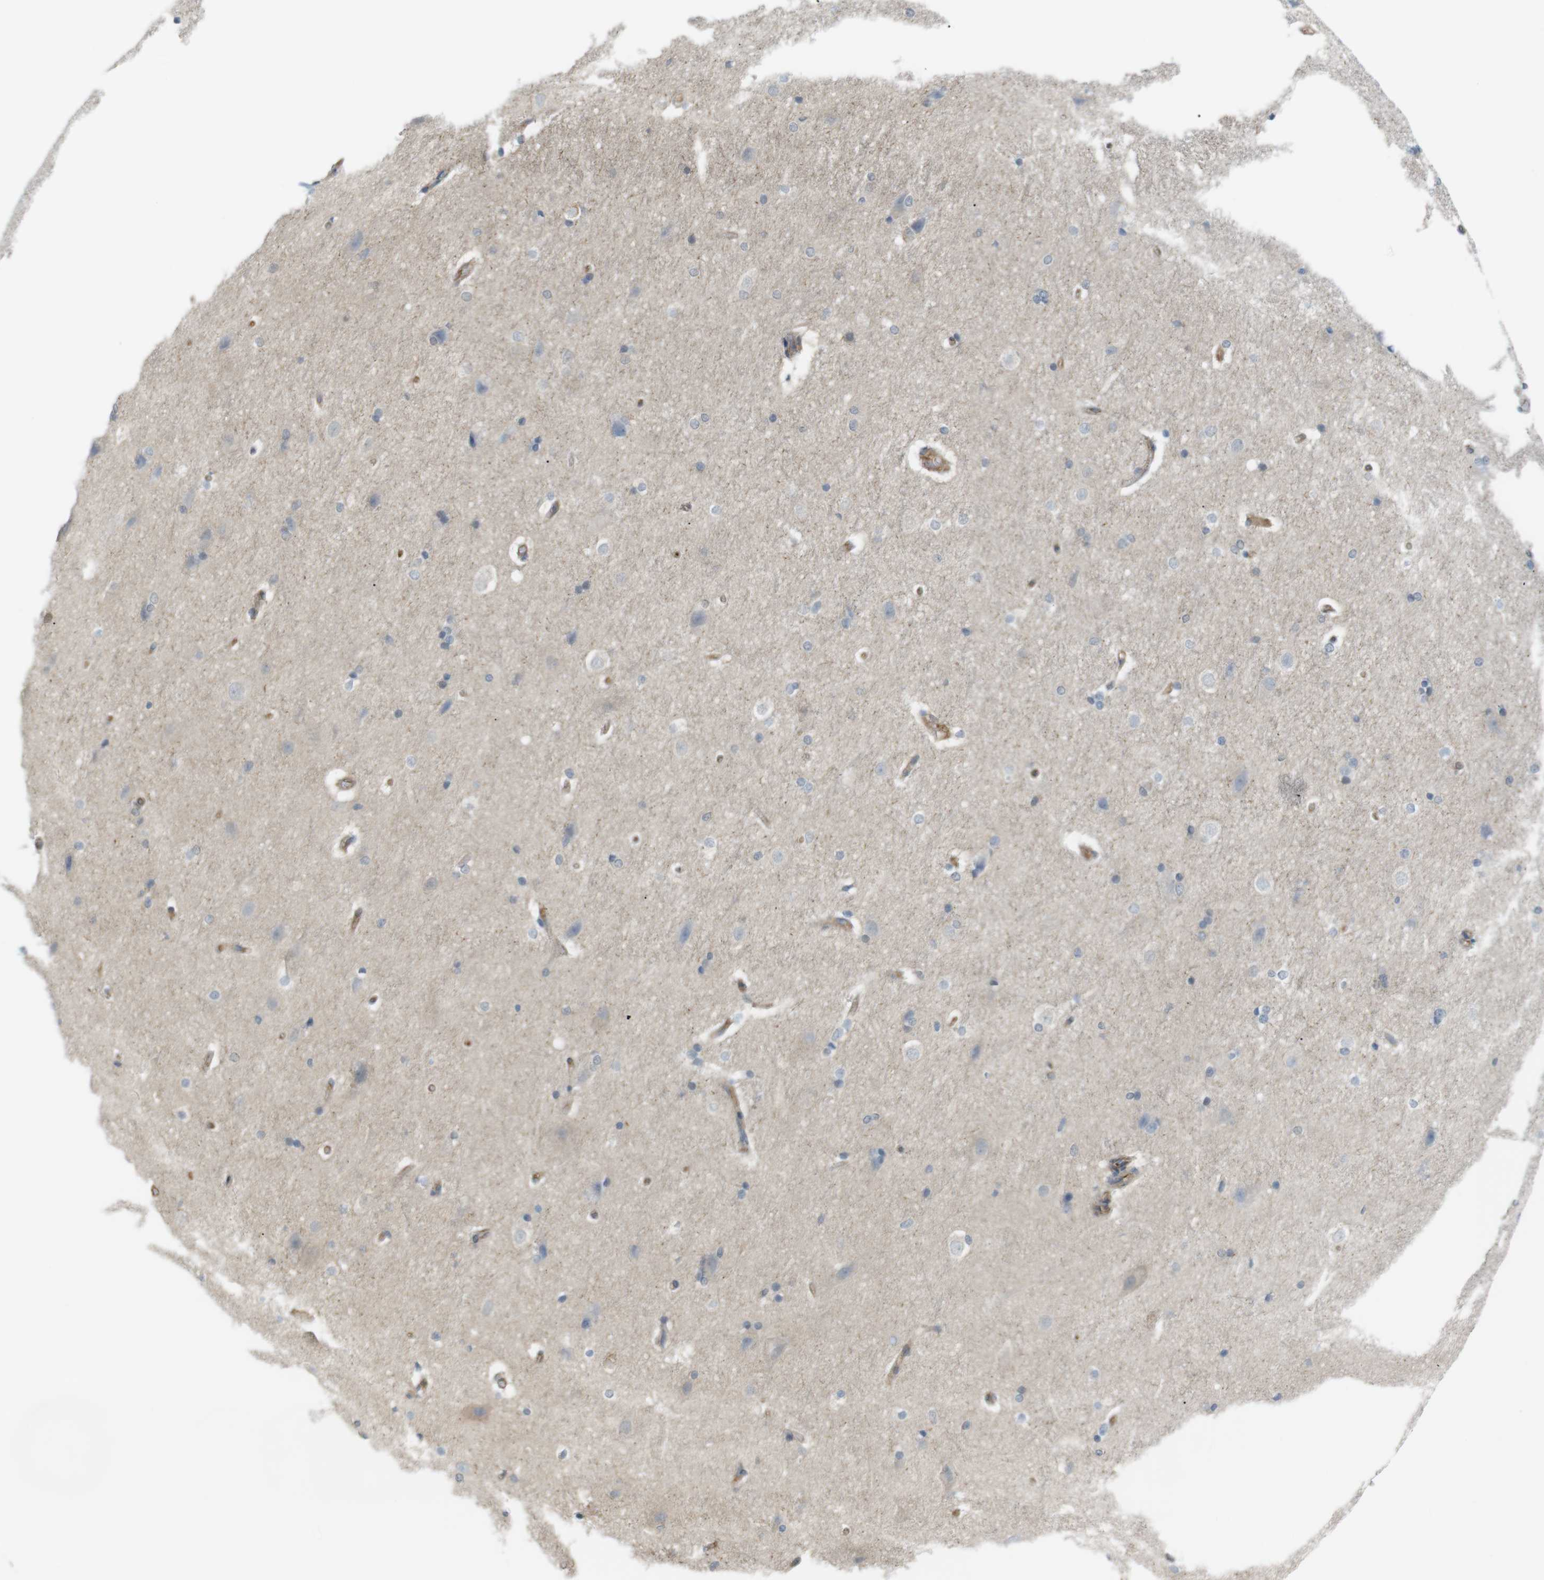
{"staining": {"intensity": "negative", "quantity": "none", "location": "none"}, "tissue": "hippocampus", "cell_type": "Glial cells", "image_type": "normal", "snomed": [{"axis": "morphology", "description": "Normal tissue, NOS"}, {"axis": "topography", "description": "Hippocampus"}], "caption": "Immunohistochemistry (IHC) of unremarkable human hippocampus displays no expression in glial cells. The staining is performed using DAB (3,3'-diaminobenzidine) brown chromogen with nuclei counter-stained in using hematoxylin.", "gene": "PEPD", "patient": {"sex": "female", "age": 19}}